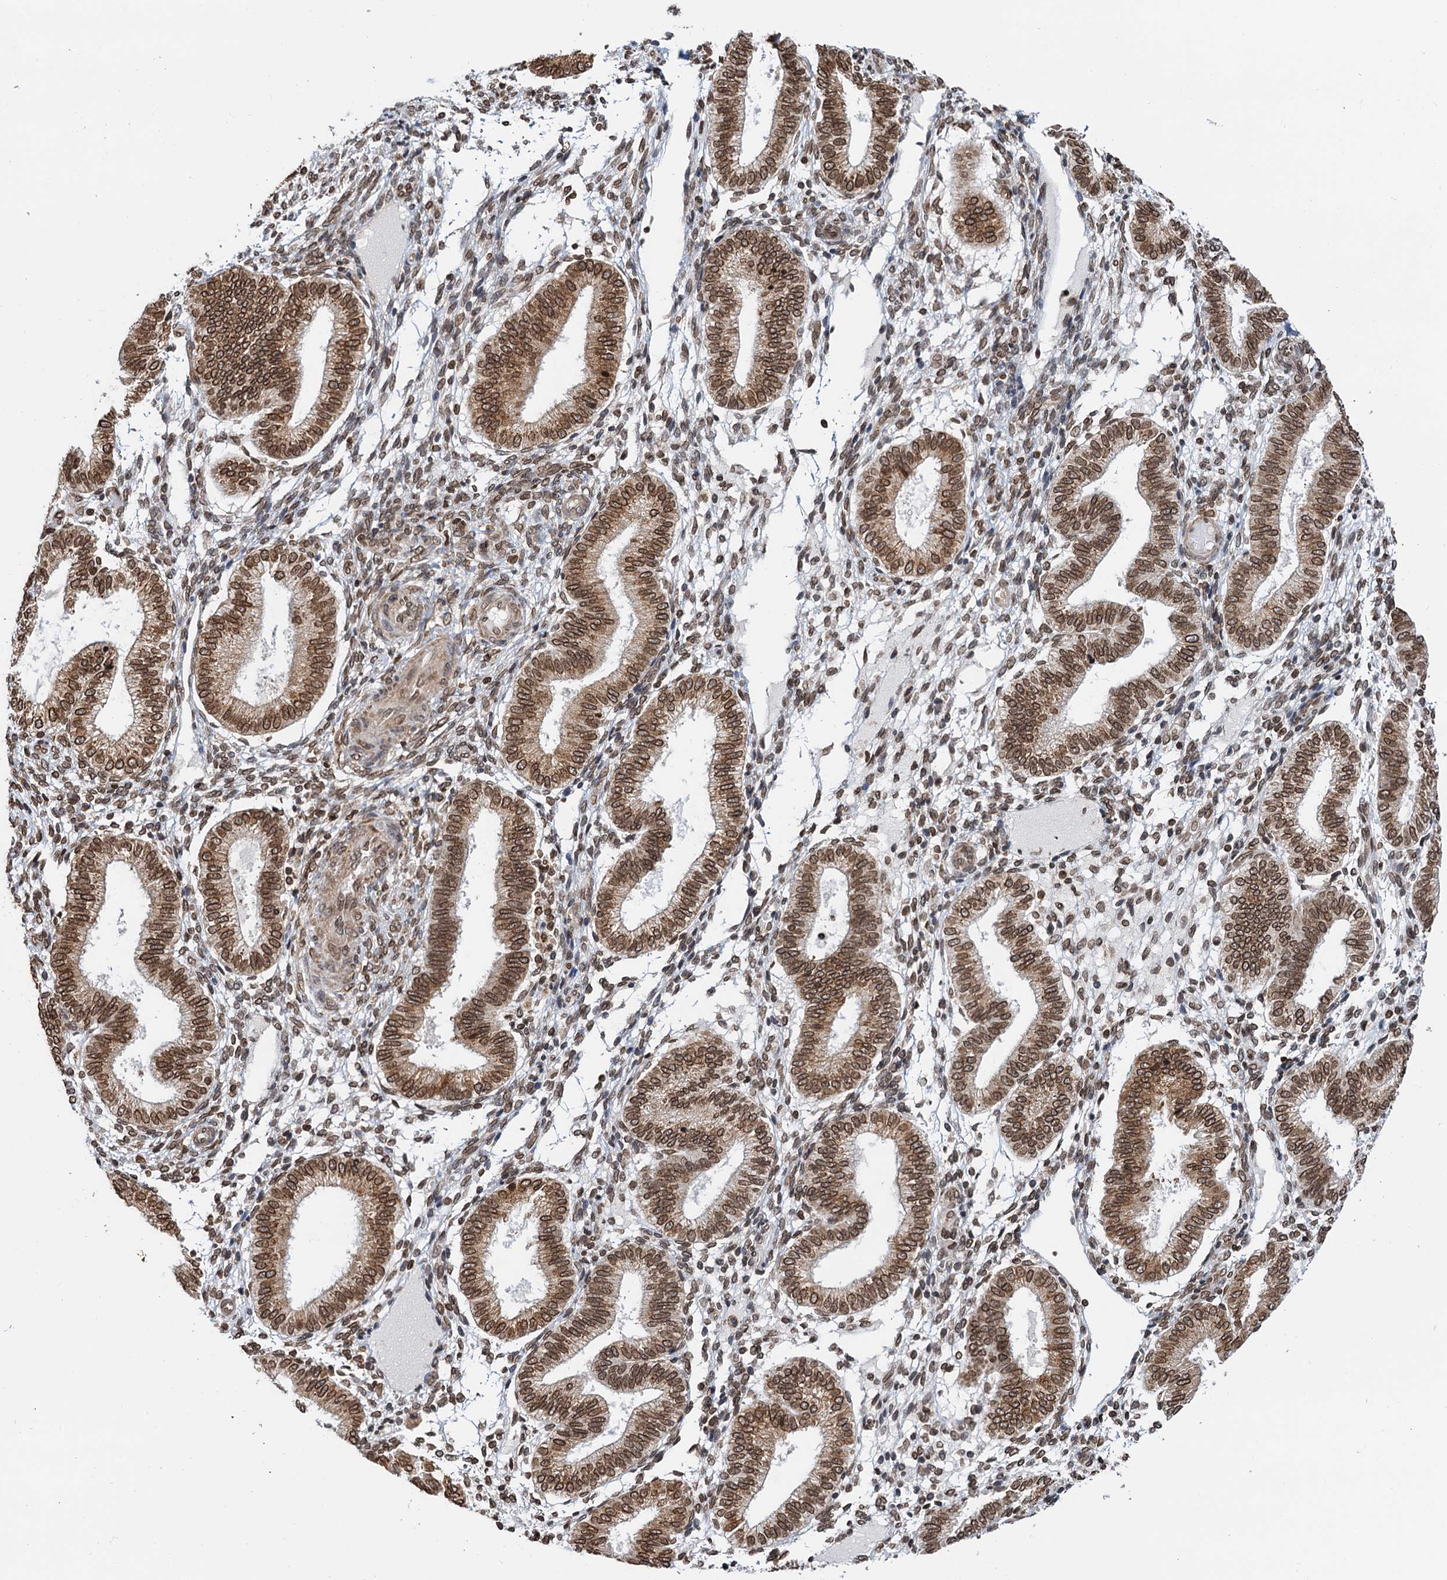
{"staining": {"intensity": "moderate", "quantity": "25%-75%", "location": "nuclear"}, "tissue": "endometrium", "cell_type": "Cells in endometrial stroma", "image_type": "normal", "snomed": [{"axis": "morphology", "description": "Normal tissue, NOS"}, {"axis": "topography", "description": "Endometrium"}], "caption": "Endometrium stained with DAB (3,3'-diaminobenzidine) IHC shows medium levels of moderate nuclear staining in approximately 25%-75% of cells in endometrial stroma. (brown staining indicates protein expression, while blue staining denotes nuclei).", "gene": "ZC3H13", "patient": {"sex": "female", "age": 39}}